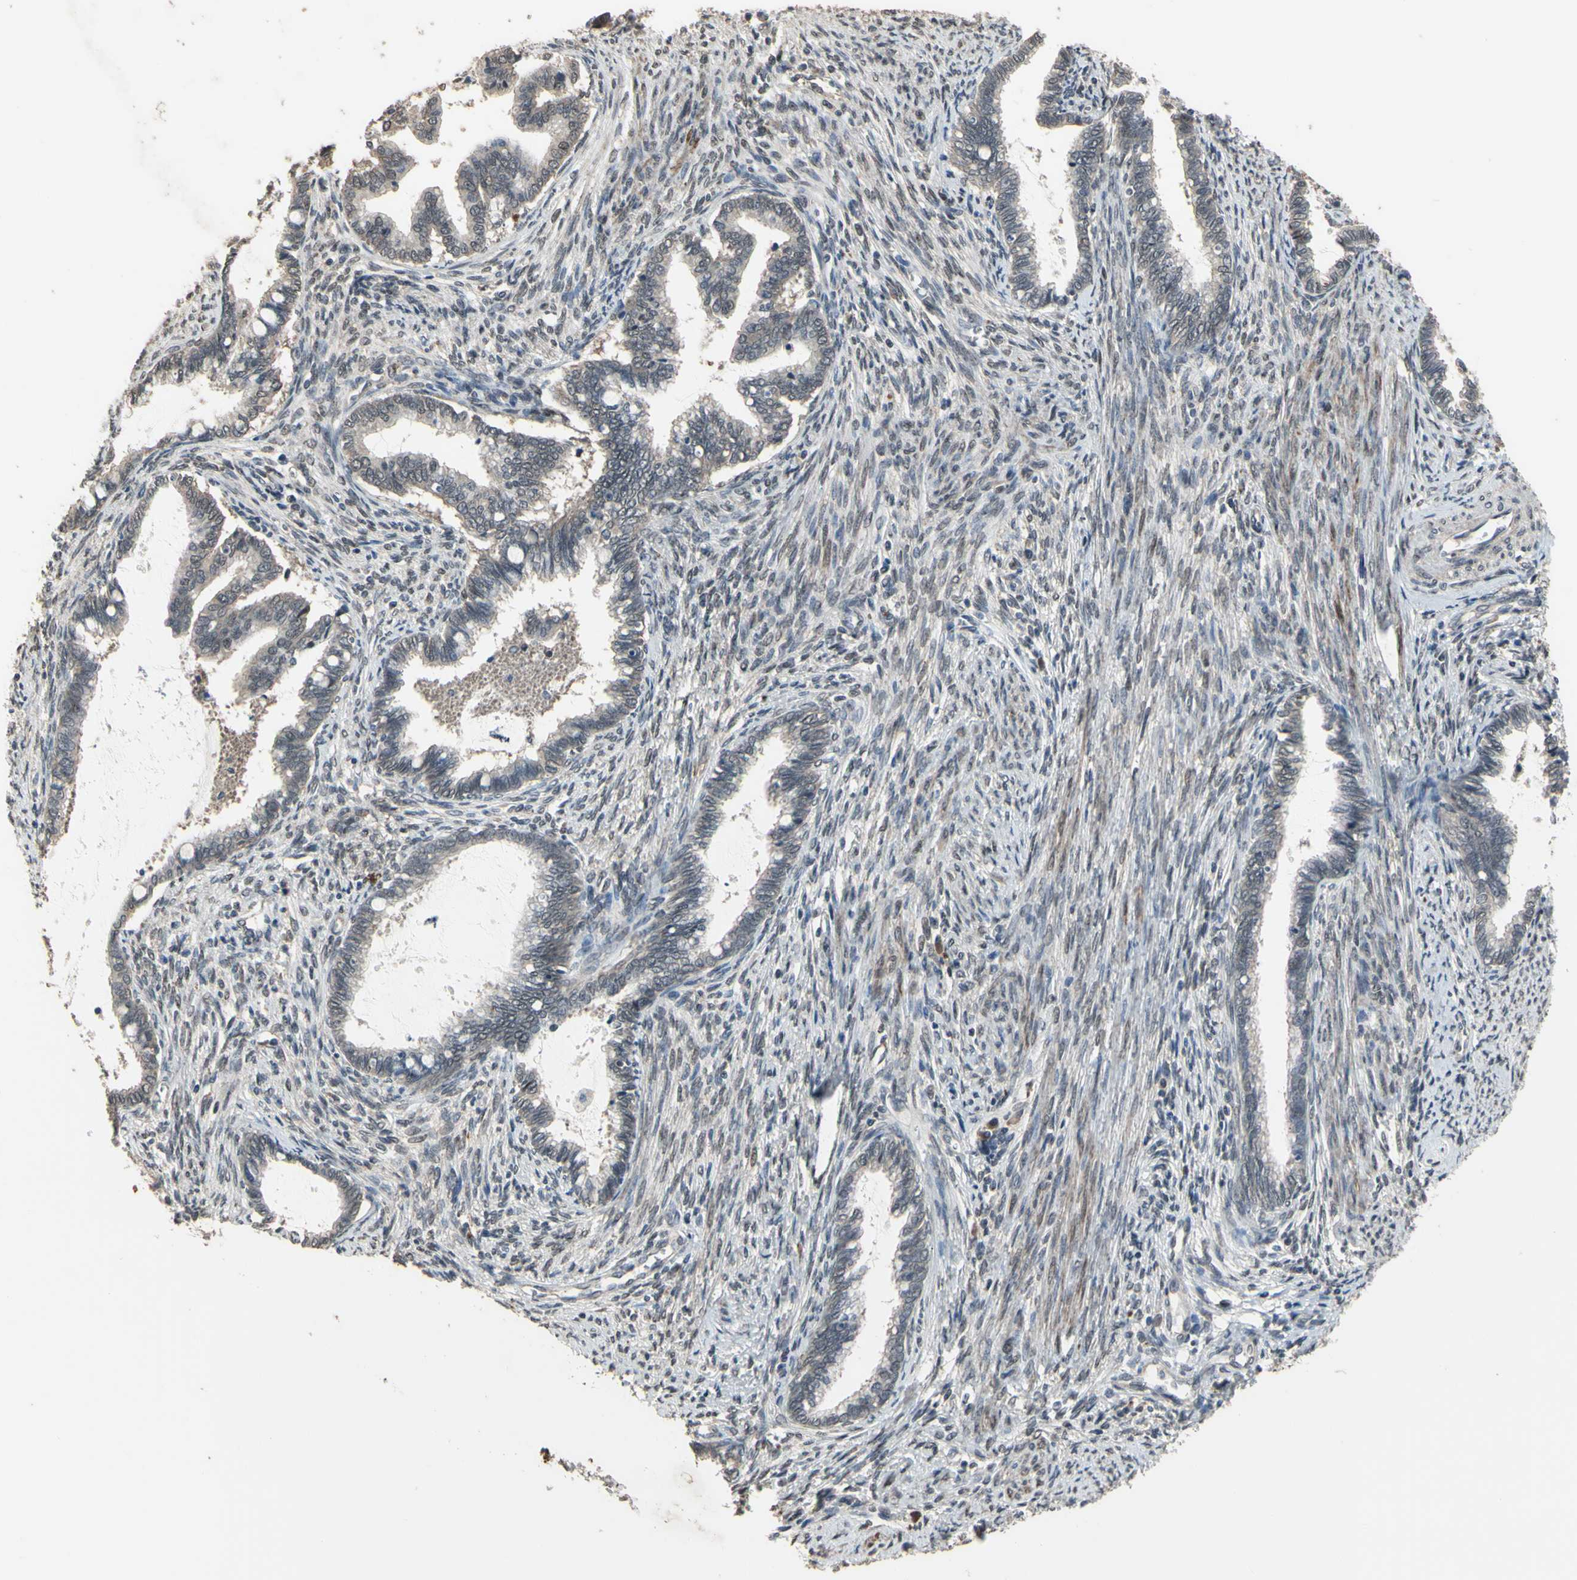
{"staining": {"intensity": "negative", "quantity": "none", "location": "none"}, "tissue": "cervical cancer", "cell_type": "Tumor cells", "image_type": "cancer", "snomed": [{"axis": "morphology", "description": "Adenocarcinoma, NOS"}, {"axis": "topography", "description": "Cervix"}], "caption": "This is a histopathology image of immunohistochemistry staining of cervical cancer (adenocarcinoma), which shows no staining in tumor cells.", "gene": "ZNF174", "patient": {"sex": "female", "age": 44}}